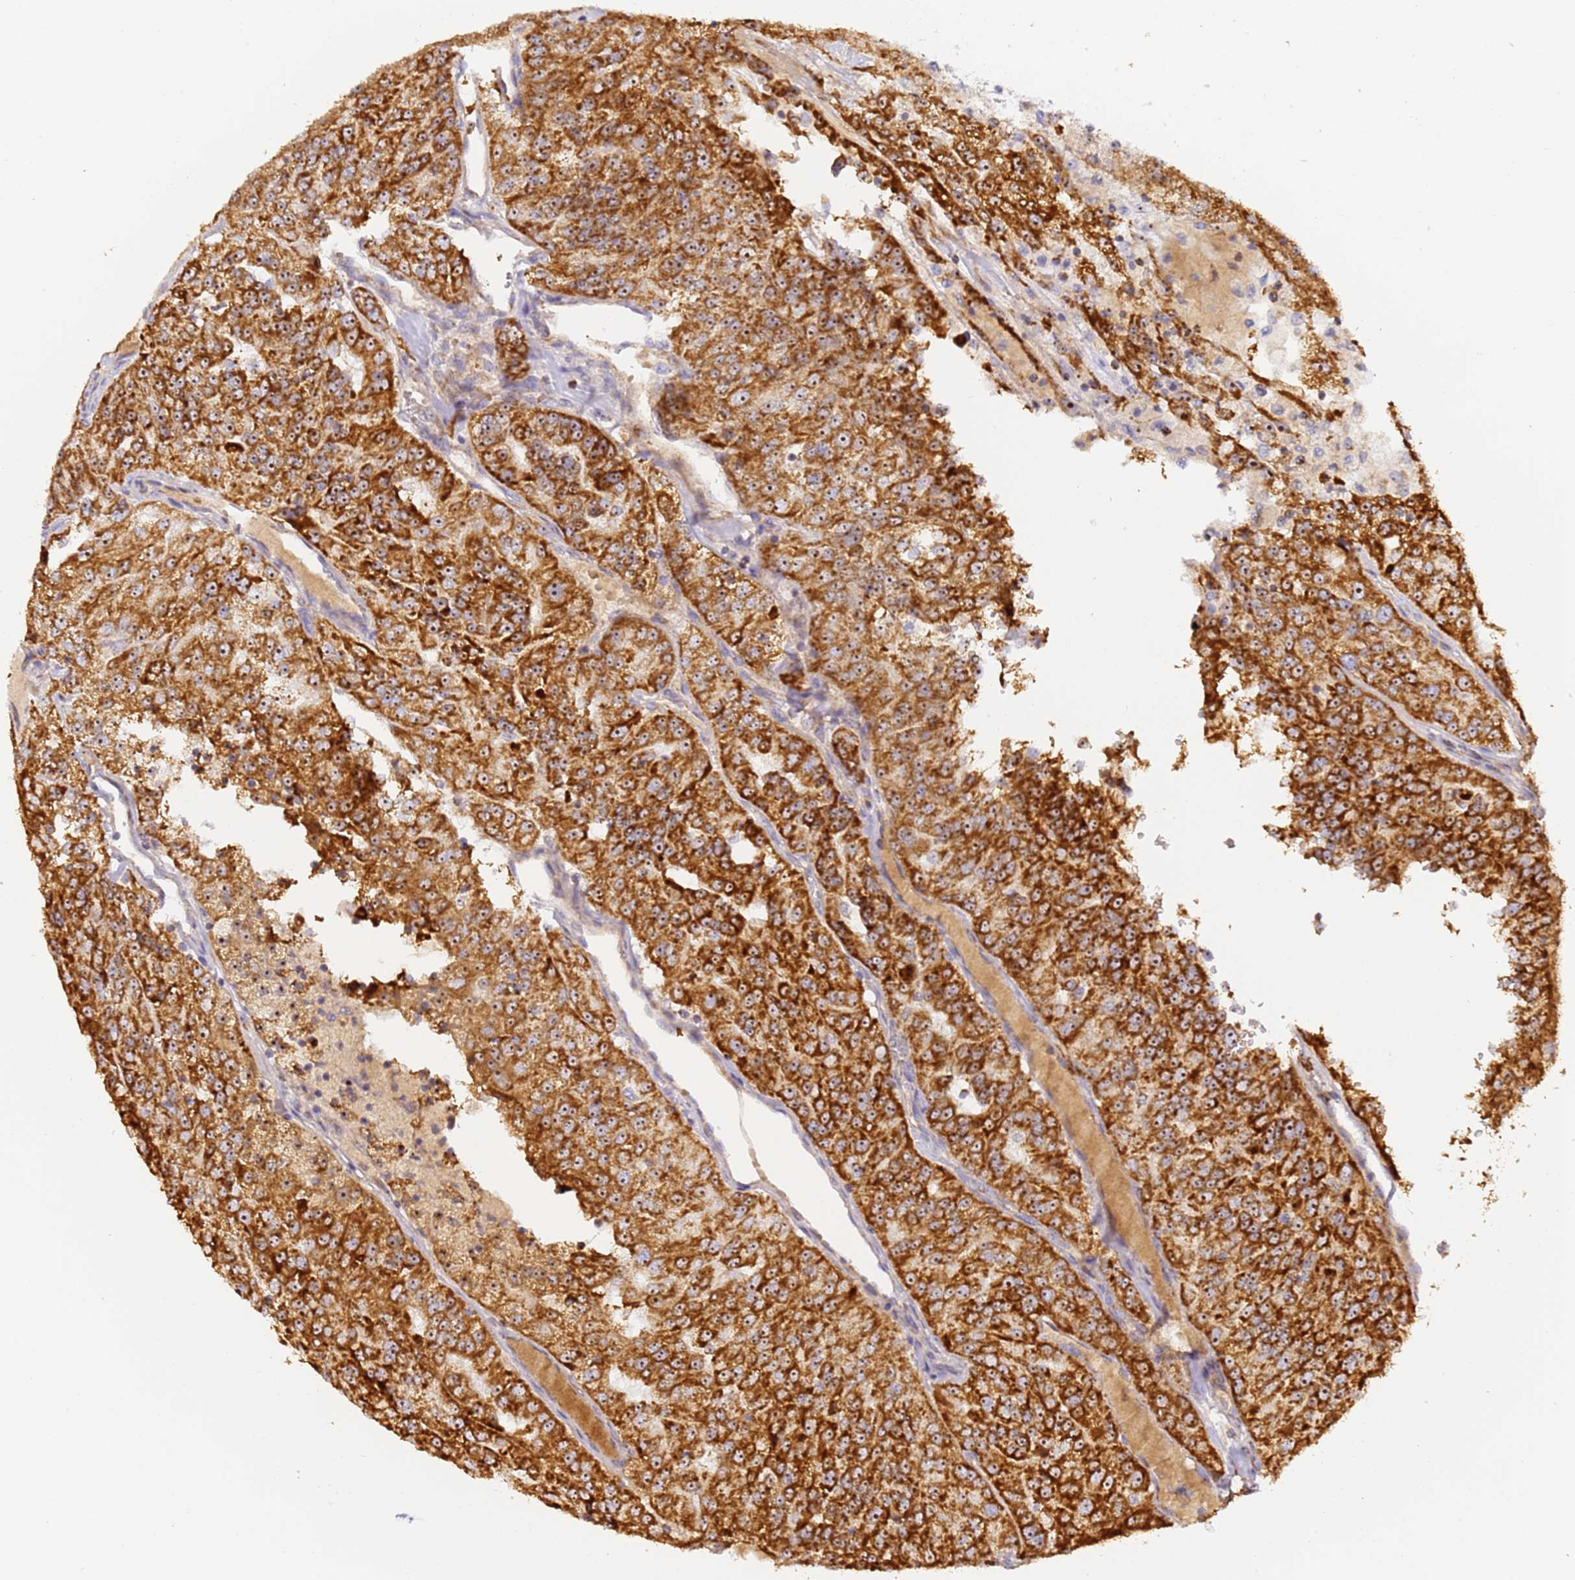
{"staining": {"intensity": "strong", "quantity": ">75%", "location": "cytoplasmic/membranous,nuclear"}, "tissue": "renal cancer", "cell_type": "Tumor cells", "image_type": "cancer", "snomed": [{"axis": "morphology", "description": "Adenocarcinoma, NOS"}, {"axis": "topography", "description": "Kidney"}], "caption": "Adenocarcinoma (renal) was stained to show a protein in brown. There is high levels of strong cytoplasmic/membranous and nuclear staining in approximately >75% of tumor cells.", "gene": "FRG2C", "patient": {"sex": "female", "age": 63}}